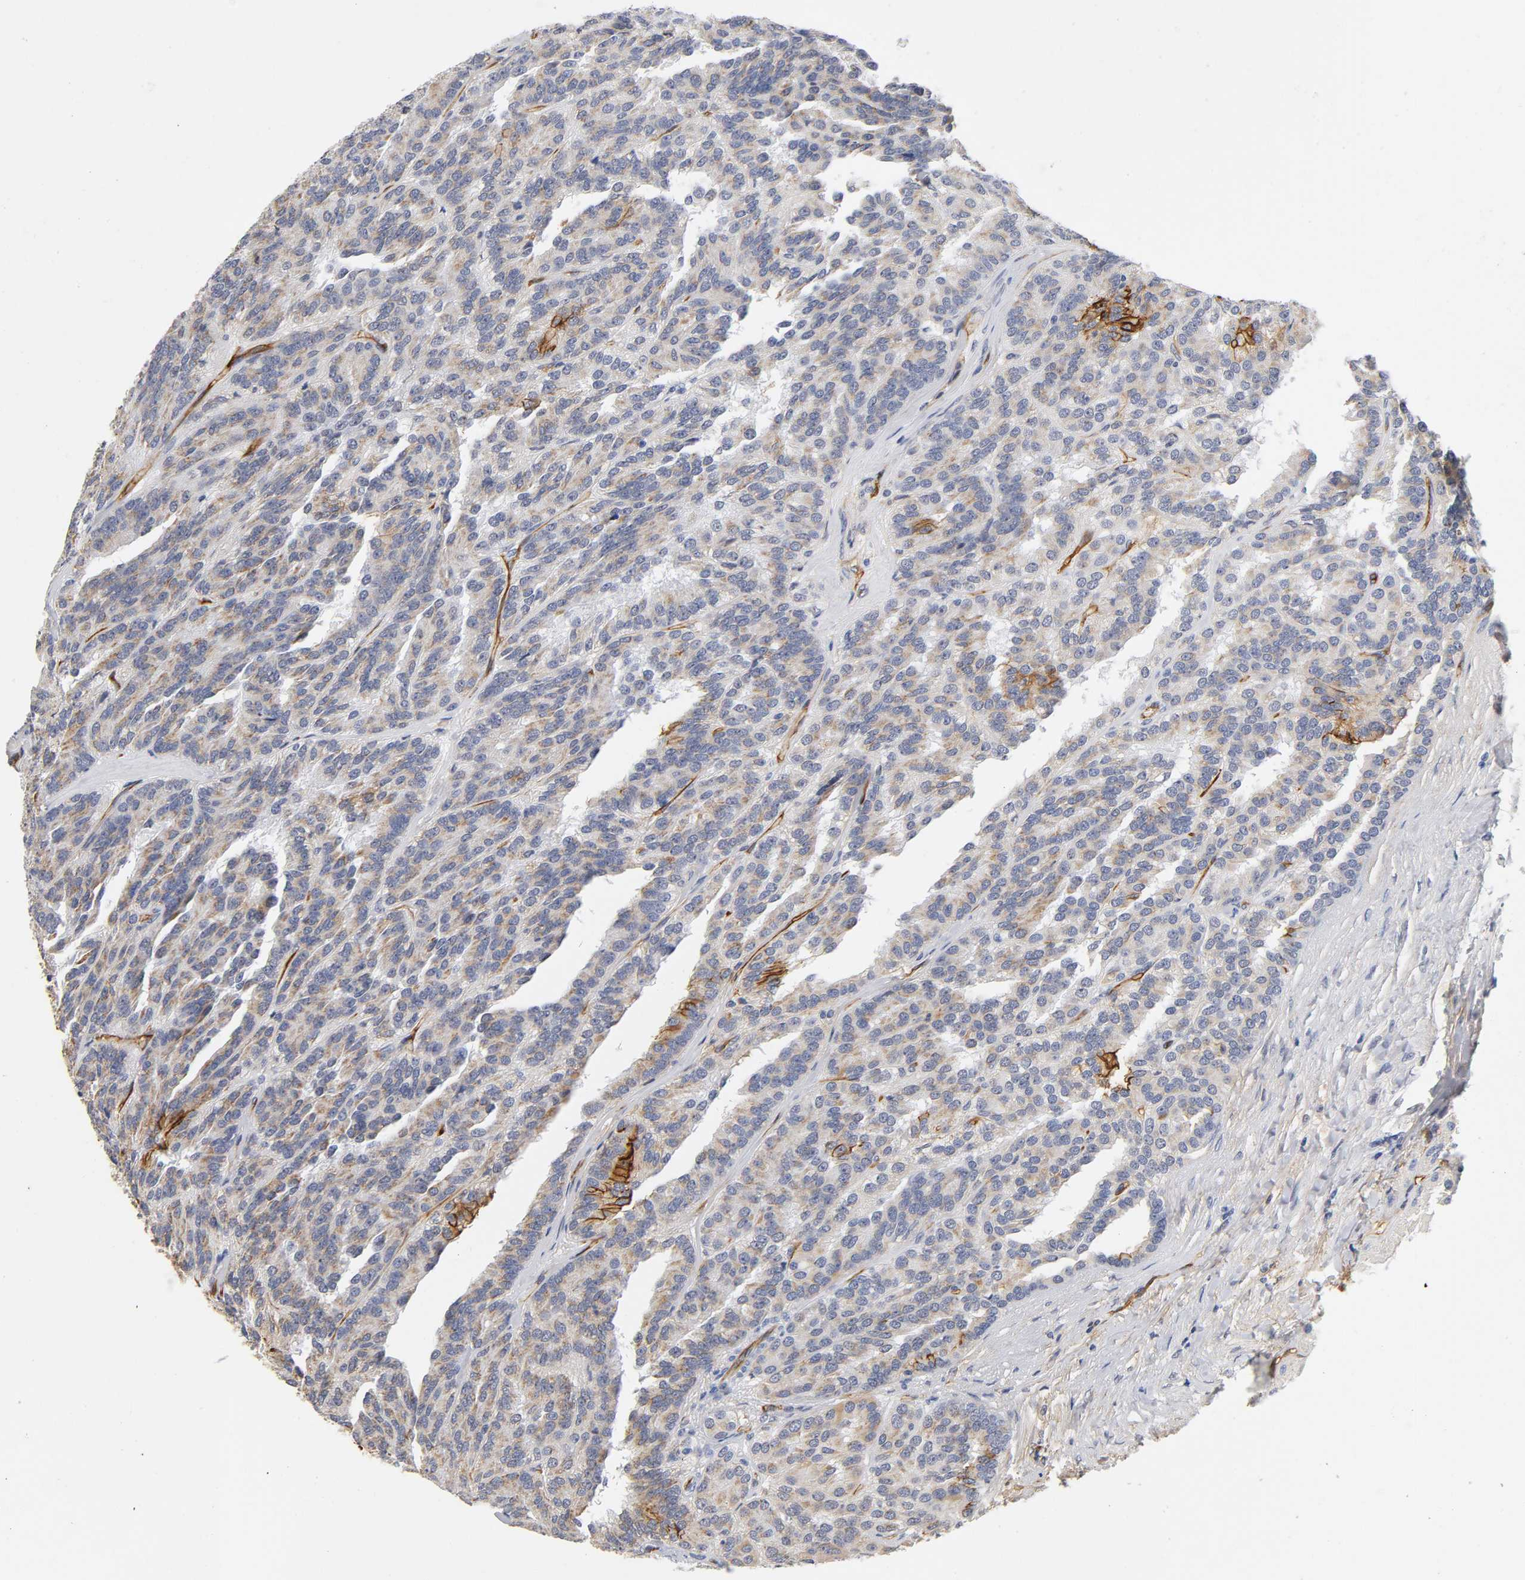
{"staining": {"intensity": "strong", "quantity": ">75%", "location": "cytoplasmic/membranous"}, "tissue": "renal cancer", "cell_type": "Tumor cells", "image_type": "cancer", "snomed": [{"axis": "morphology", "description": "Adenocarcinoma, NOS"}, {"axis": "topography", "description": "Kidney"}], "caption": "High-power microscopy captured an IHC image of renal cancer, revealing strong cytoplasmic/membranous staining in about >75% of tumor cells. Nuclei are stained in blue.", "gene": "ICAM1", "patient": {"sex": "male", "age": 46}}